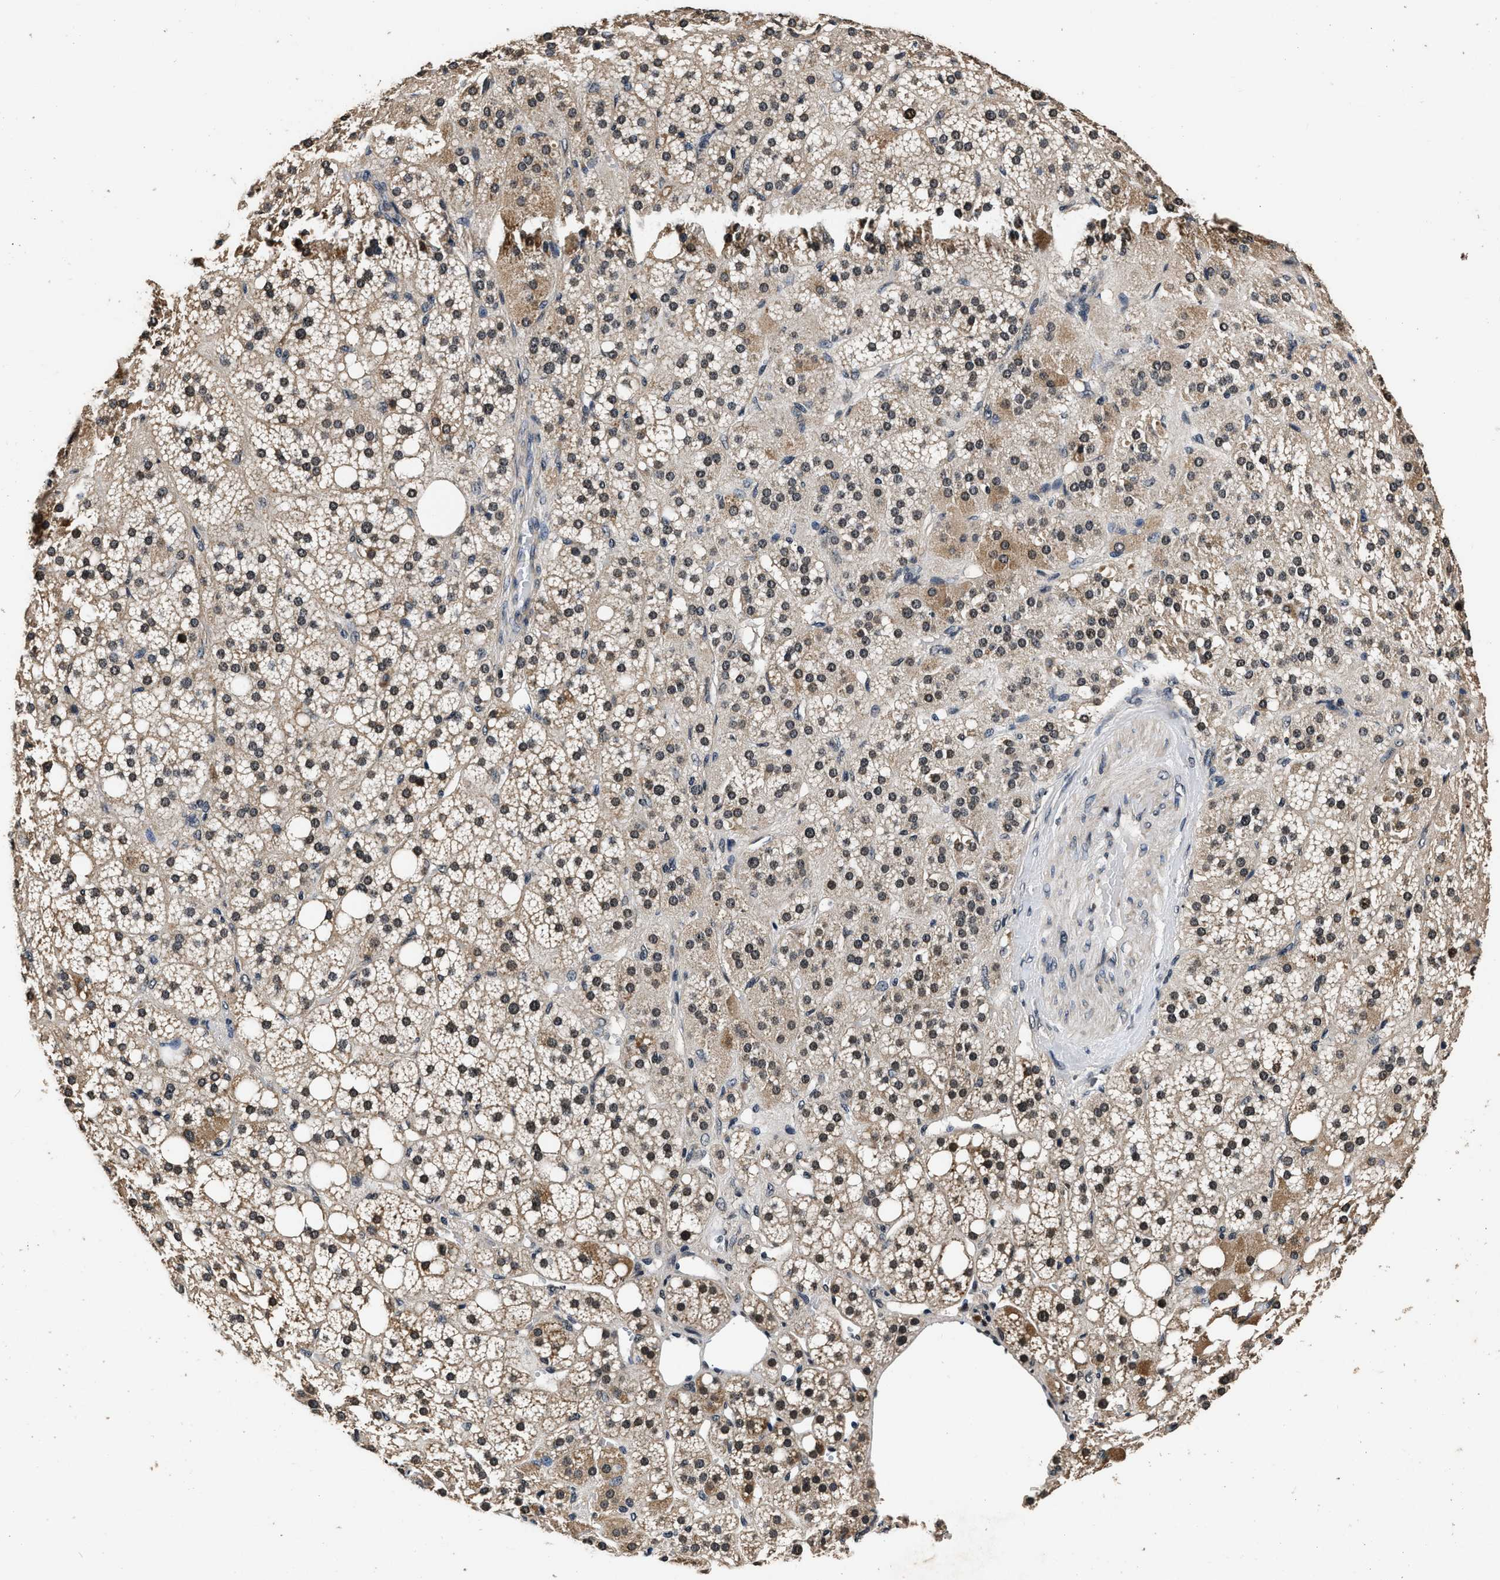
{"staining": {"intensity": "strong", "quantity": ">75%", "location": "cytoplasmic/membranous,nuclear"}, "tissue": "adrenal gland", "cell_type": "Glandular cells", "image_type": "normal", "snomed": [{"axis": "morphology", "description": "Normal tissue, NOS"}, {"axis": "topography", "description": "Adrenal gland"}], "caption": "Glandular cells demonstrate high levels of strong cytoplasmic/membranous,nuclear staining in approximately >75% of cells in unremarkable adrenal gland. (Brightfield microscopy of DAB IHC at high magnification).", "gene": "CSTF1", "patient": {"sex": "female", "age": 59}}